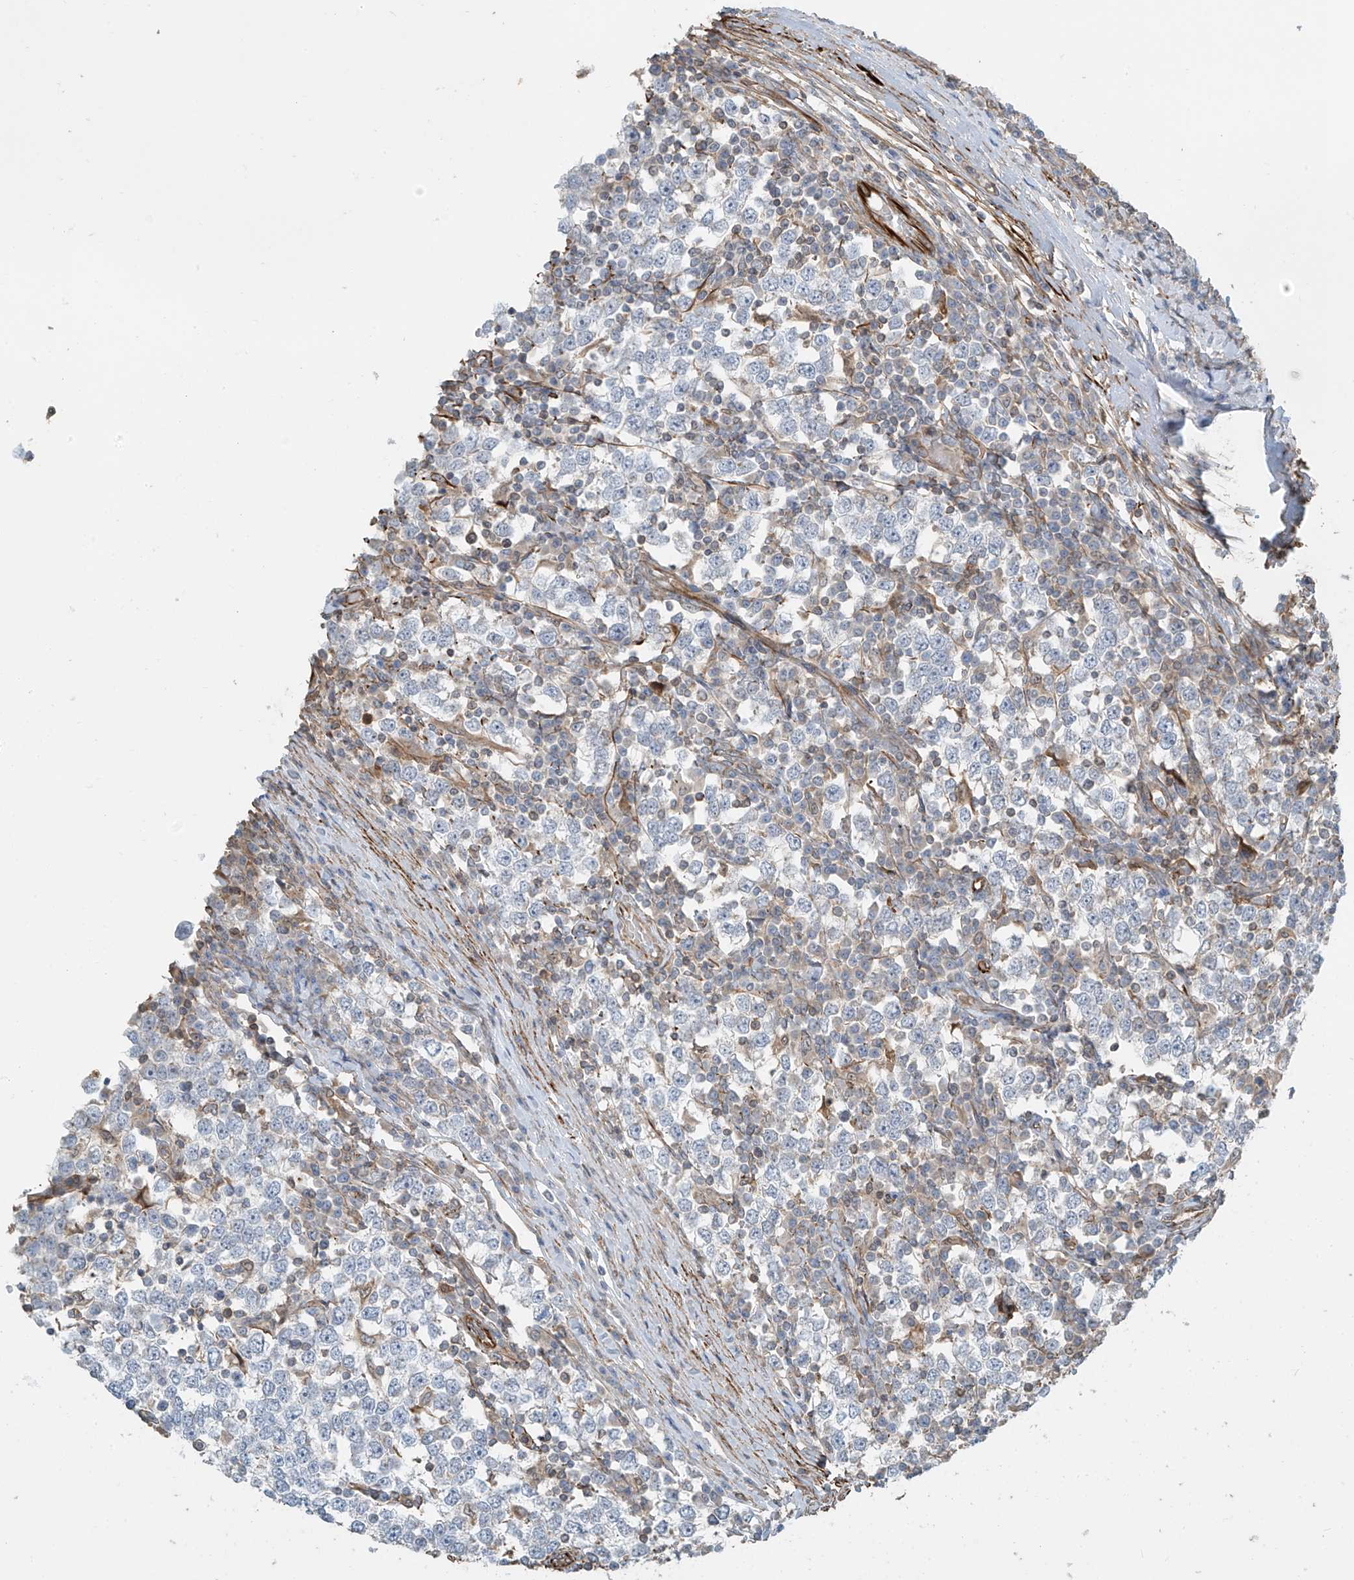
{"staining": {"intensity": "negative", "quantity": "none", "location": "none"}, "tissue": "testis cancer", "cell_type": "Tumor cells", "image_type": "cancer", "snomed": [{"axis": "morphology", "description": "Seminoma, NOS"}, {"axis": "topography", "description": "Testis"}], "caption": "This is a histopathology image of immunohistochemistry (IHC) staining of testis cancer (seminoma), which shows no positivity in tumor cells.", "gene": "SH3BGRL3", "patient": {"sex": "male", "age": 65}}